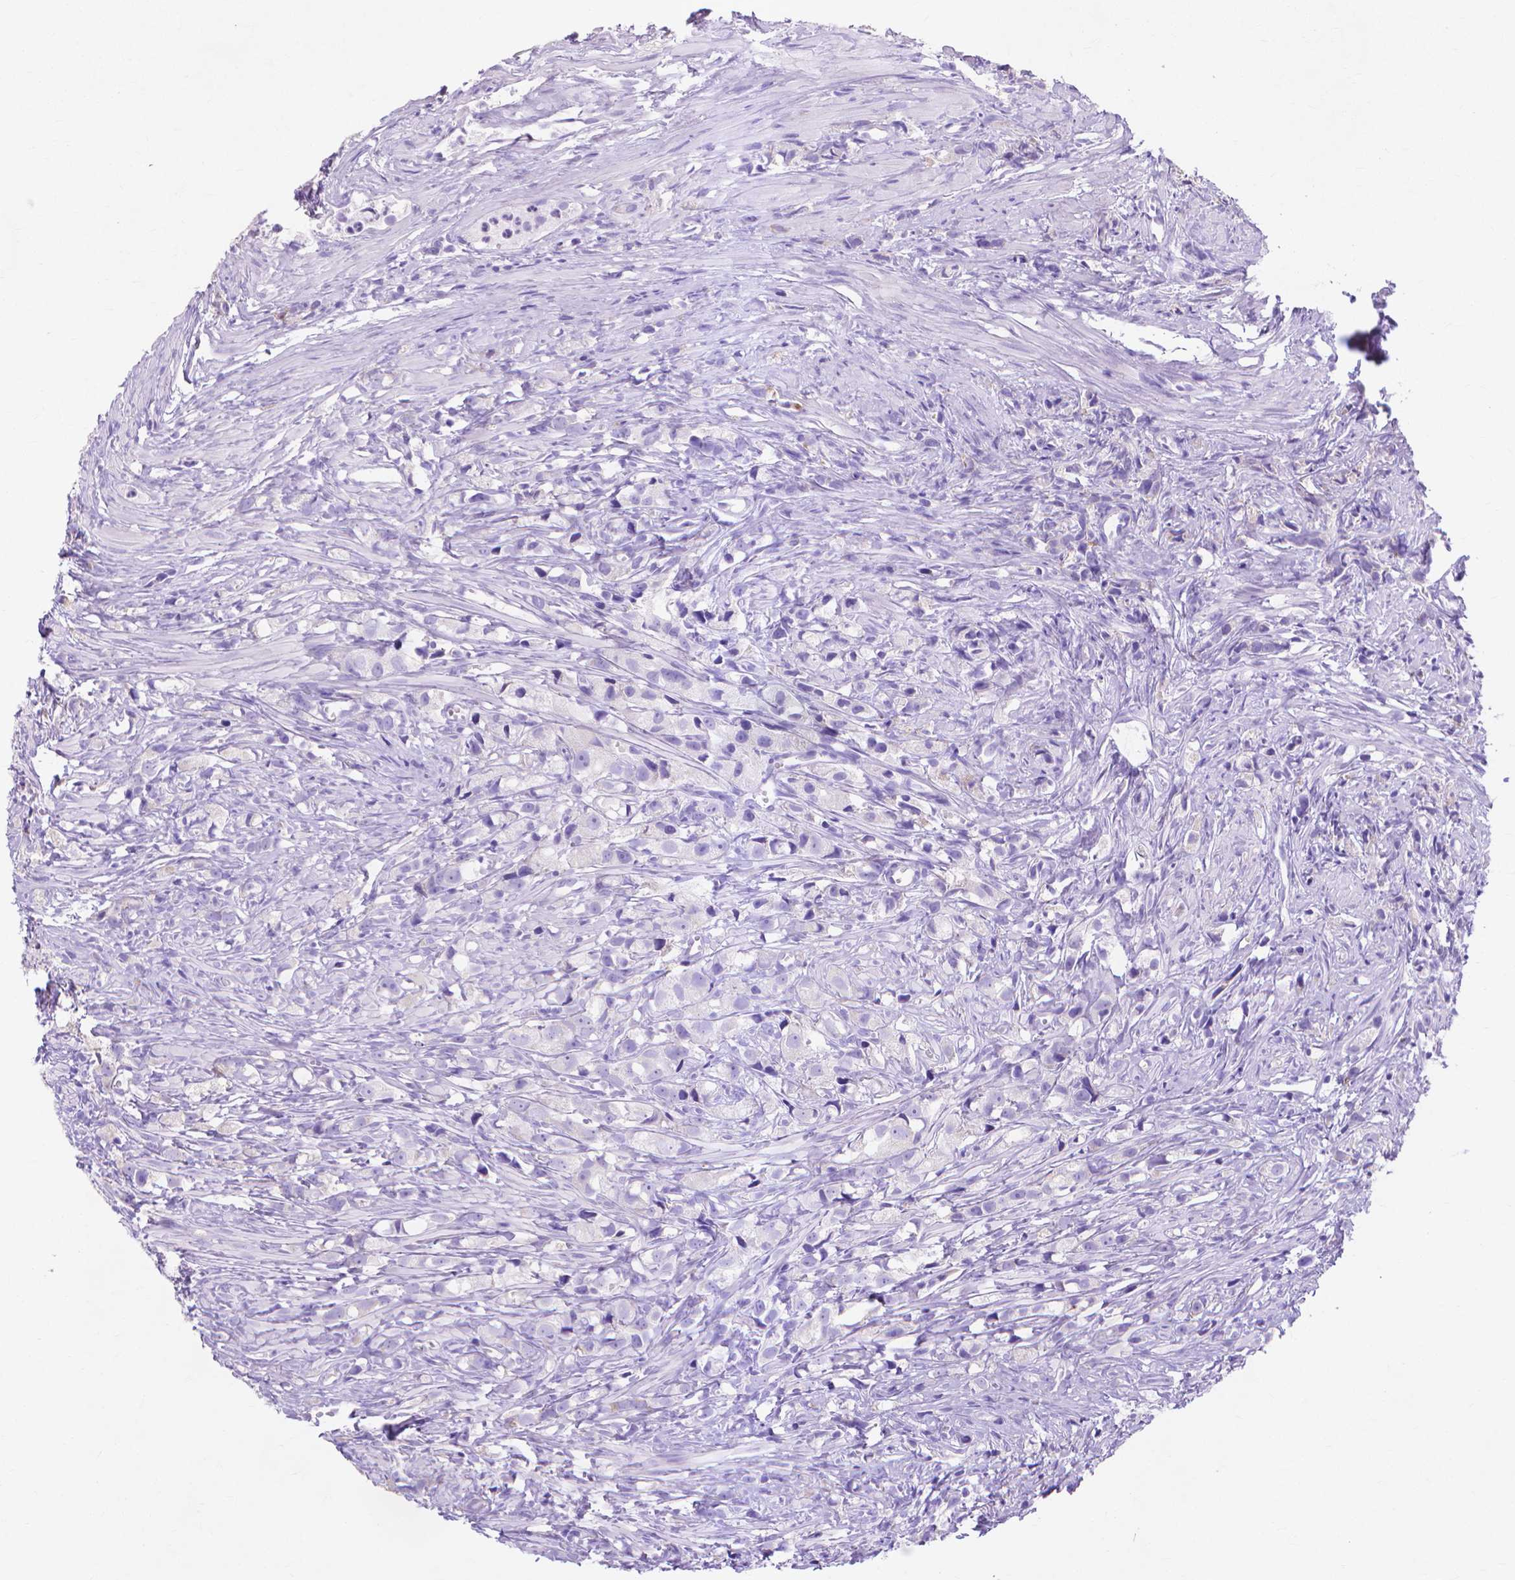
{"staining": {"intensity": "negative", "quantity": "none", "location": "none"}, "tissue": "prostate cancer", "cell_type": "Tumor cells", "image_type": "cancer", "snomed": [{"axis": "morphology", "description": "Adenocarcinoma, High grade"}, {"axis": "topography", "description": "Prostate"}], "caption": "Immunohistochemistry (IHC) of prostate adenocarcinoma (high-grade) reveals no expression in tumor cells.", "gene": "MMP11", "patient": {"sex": "male", "age": 75}}